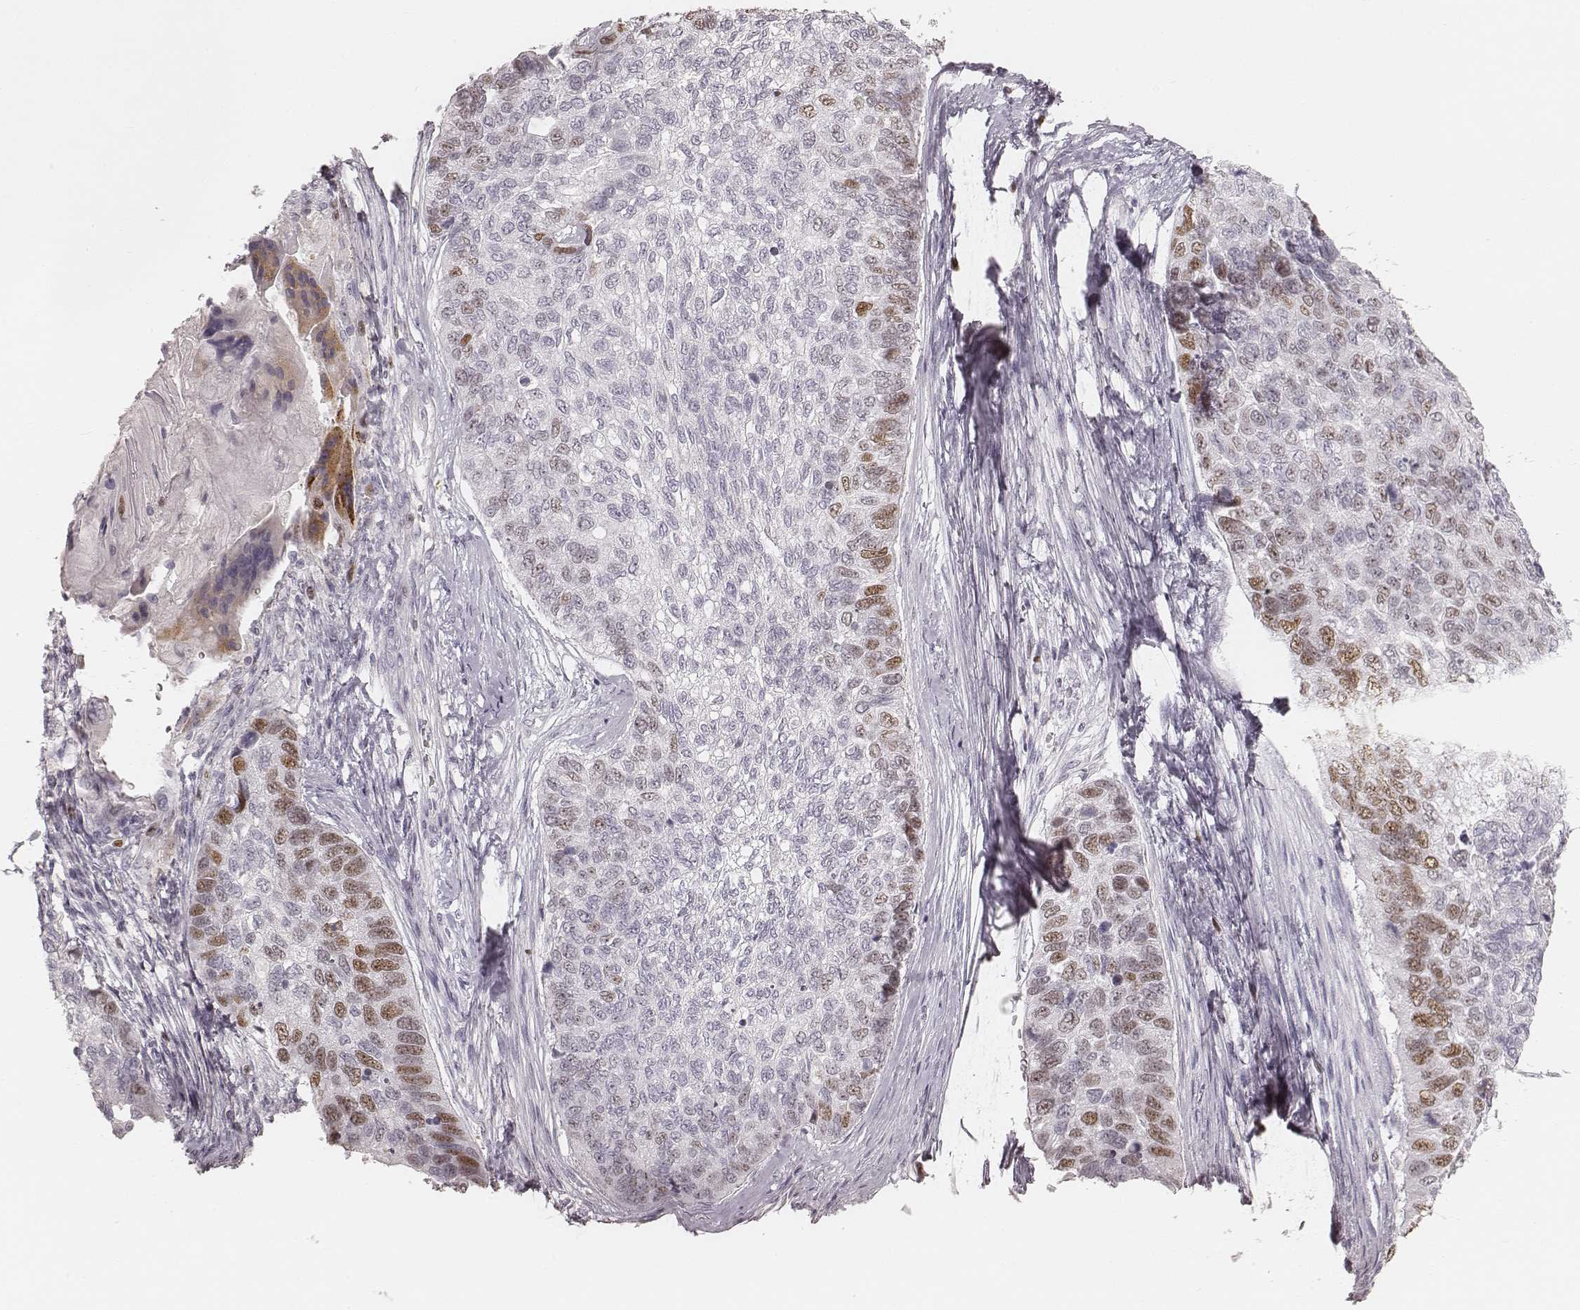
{"staining": {"intensity": "moderate", "quantity": "25%-75%", "location": "nuclear"}, "tissue": "lung cancer", "cell_type": "Tumor cells", "image_type": "cancer", "snomed": [{"axis": "morphology", "description": "Squamous cell carcinoma, NOS"}, {"axis": "topography", "description": "Lung"}], "caption": "Protein staining of lung squamous cell carcinoma tissue reveals moderate nuclear positivity in approximately 25%-75% of tumor cells.", "gene": "TEX37", "patient": {"sex": "male", "age": 69}}